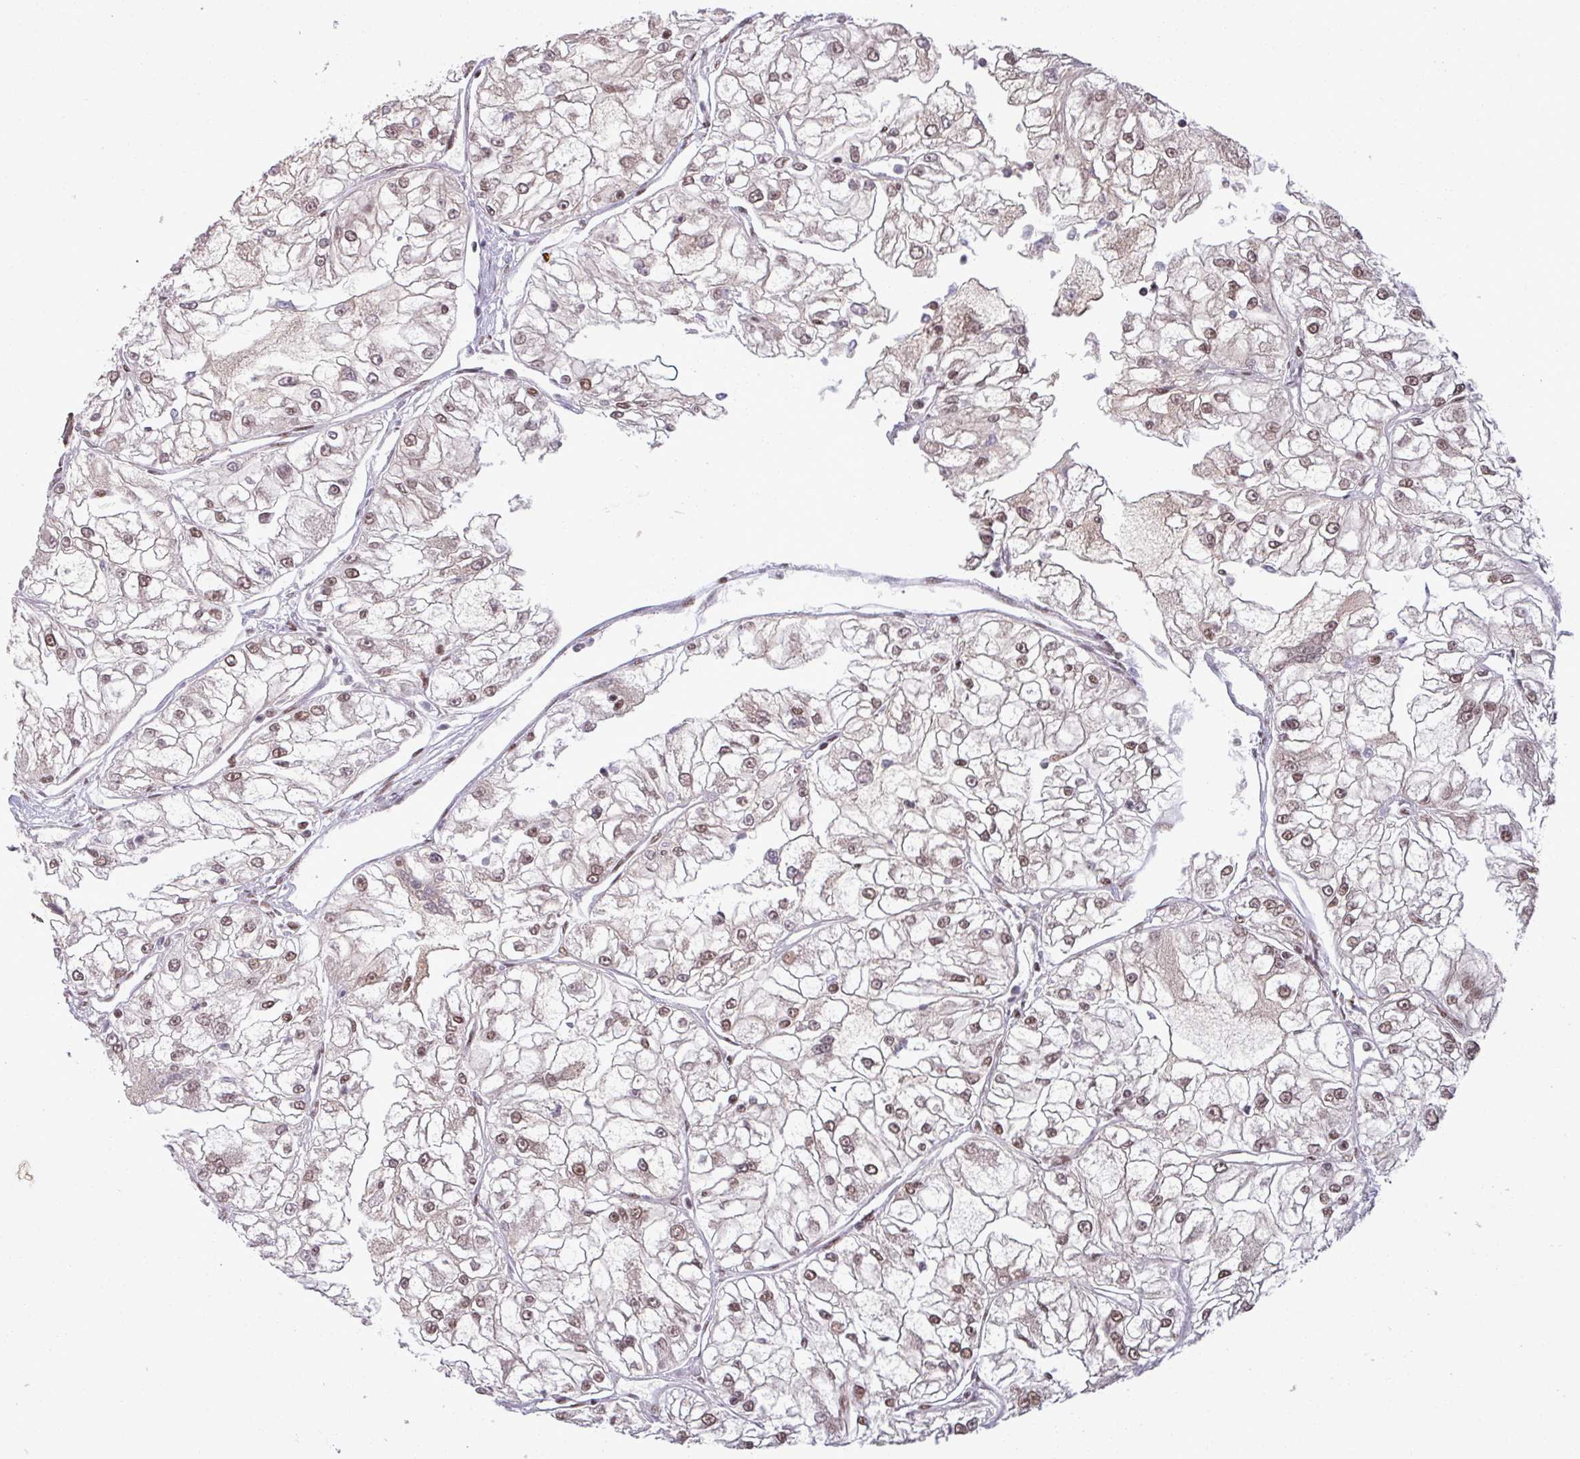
{"staining": {"intensity": "weak", "quantity": "25%-75%", "location": "nuclear"}, "tissue": "renal cancer", "cell_type": "Tumor cells", "image_type": "cancer", "snomed": [{"axis": "morphology", "description": "Adenocarcinoma, NOS"}, {"axis": "topography", "description": "Kidney"}], "caption": "Protein analysis of renal cancer tissue shows weak nuclear staining in about 25%-75% of tumor cells. (DAB (3,3'-diaminobenzidine) = brown stain, brightfield microscopy at high magnification).", "gene": "PTPN20", "patient": {"sex": "female", "age": 72}}